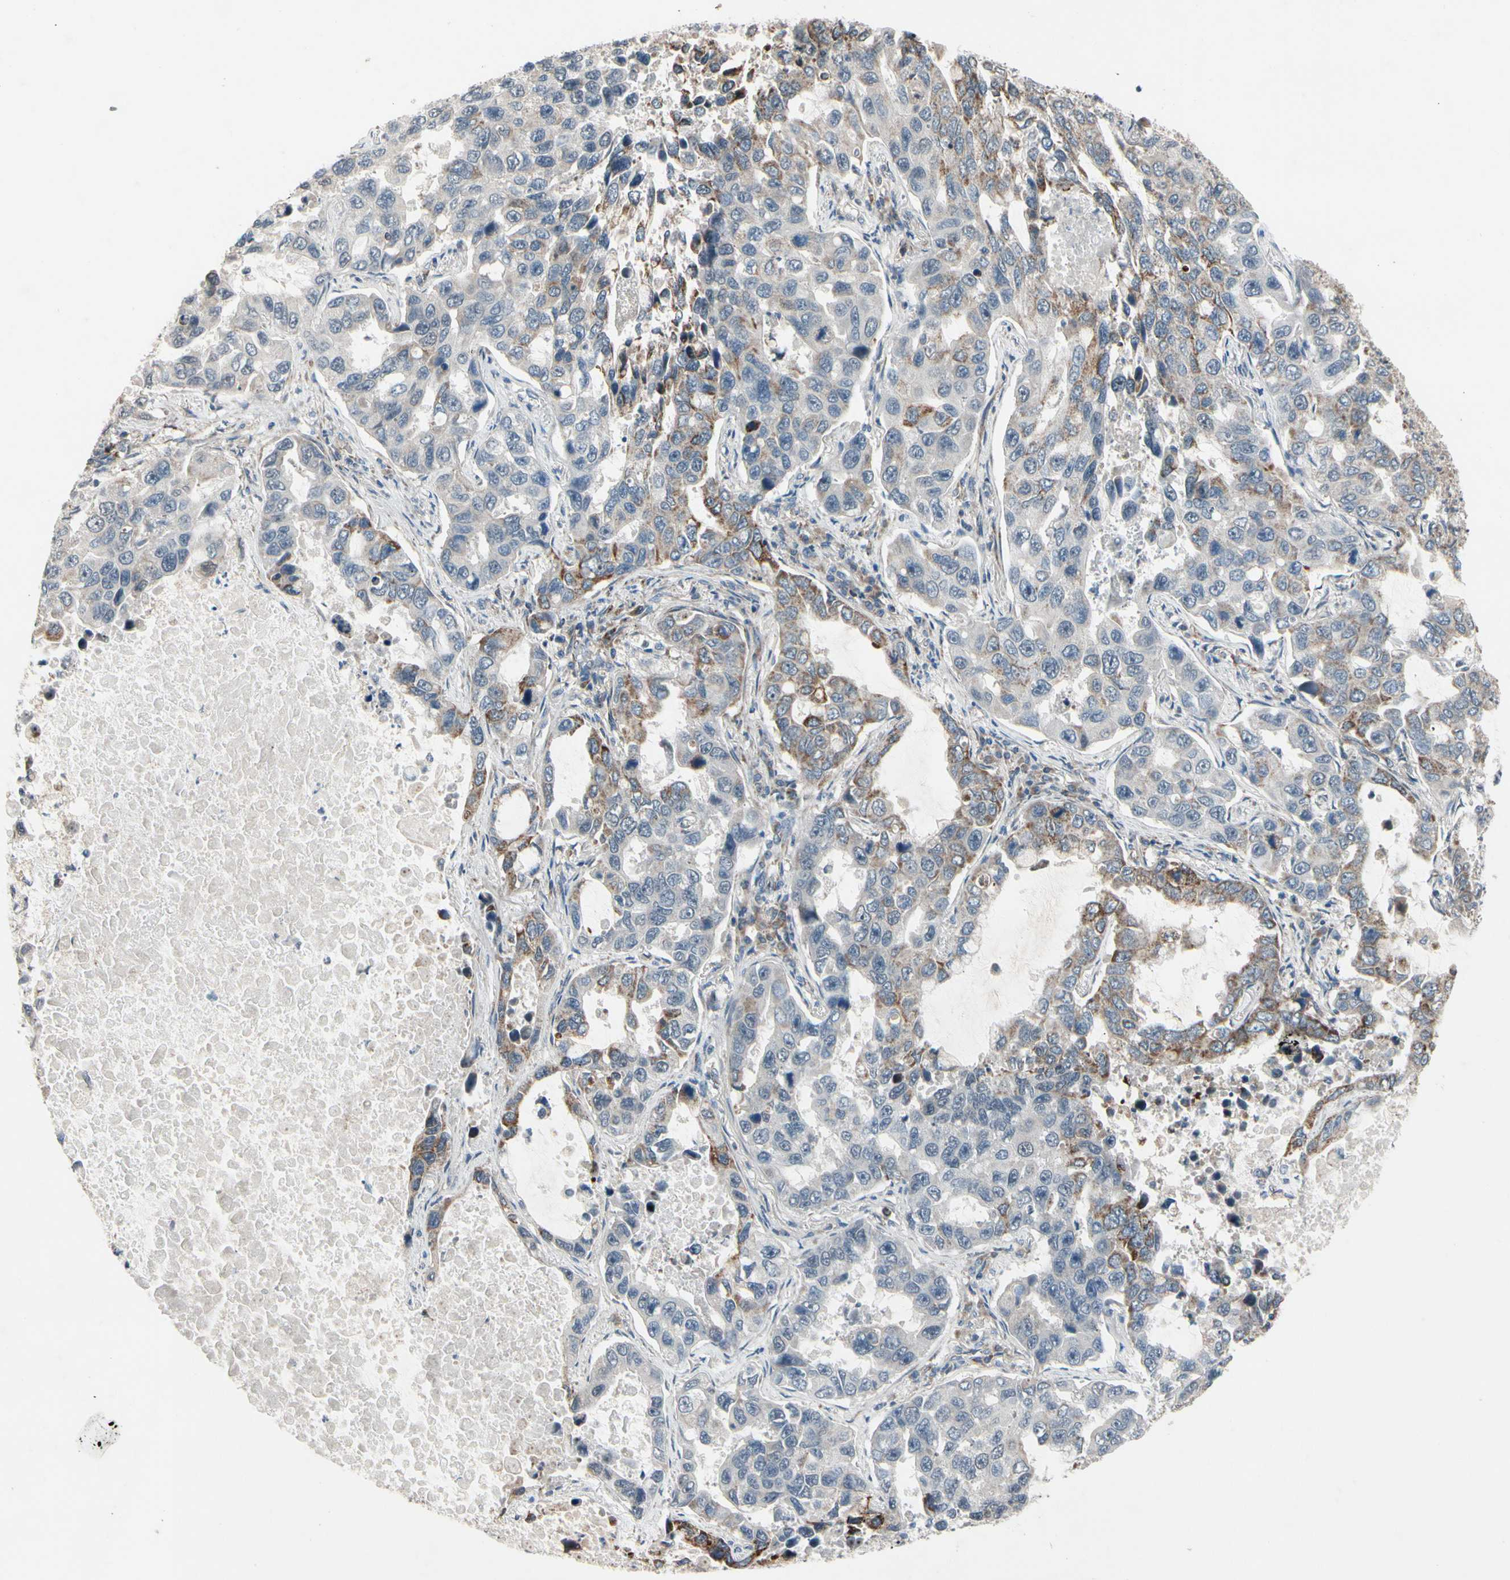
{"staining": {"intensity": "weak", "quantity": ">75%", "location": "cytoplasmic/membranous"}, "tissue": "lung cancer", "cell_type": "Tumor cells", "image_type": "cancer", "snomed": [{"axis": "morphology", "description": "Adenocarcinoma, NOS"}, {"axis": "topography", "description": "Lung"}], "caption": "Immunohistochemical staining of lung cancer (adenocarcinoma) shows low levels of weak cytoplasmic/membranous protein positivity in about >75% of tumor cells. Using DAB (3,3'-diaminobenzidine) (brown) and hematoxylin (blue) stains, captured at high magnification using brightfield microscopy.", "gene": "CPT1A", "patient": {"sex": "male", "age": 64}}